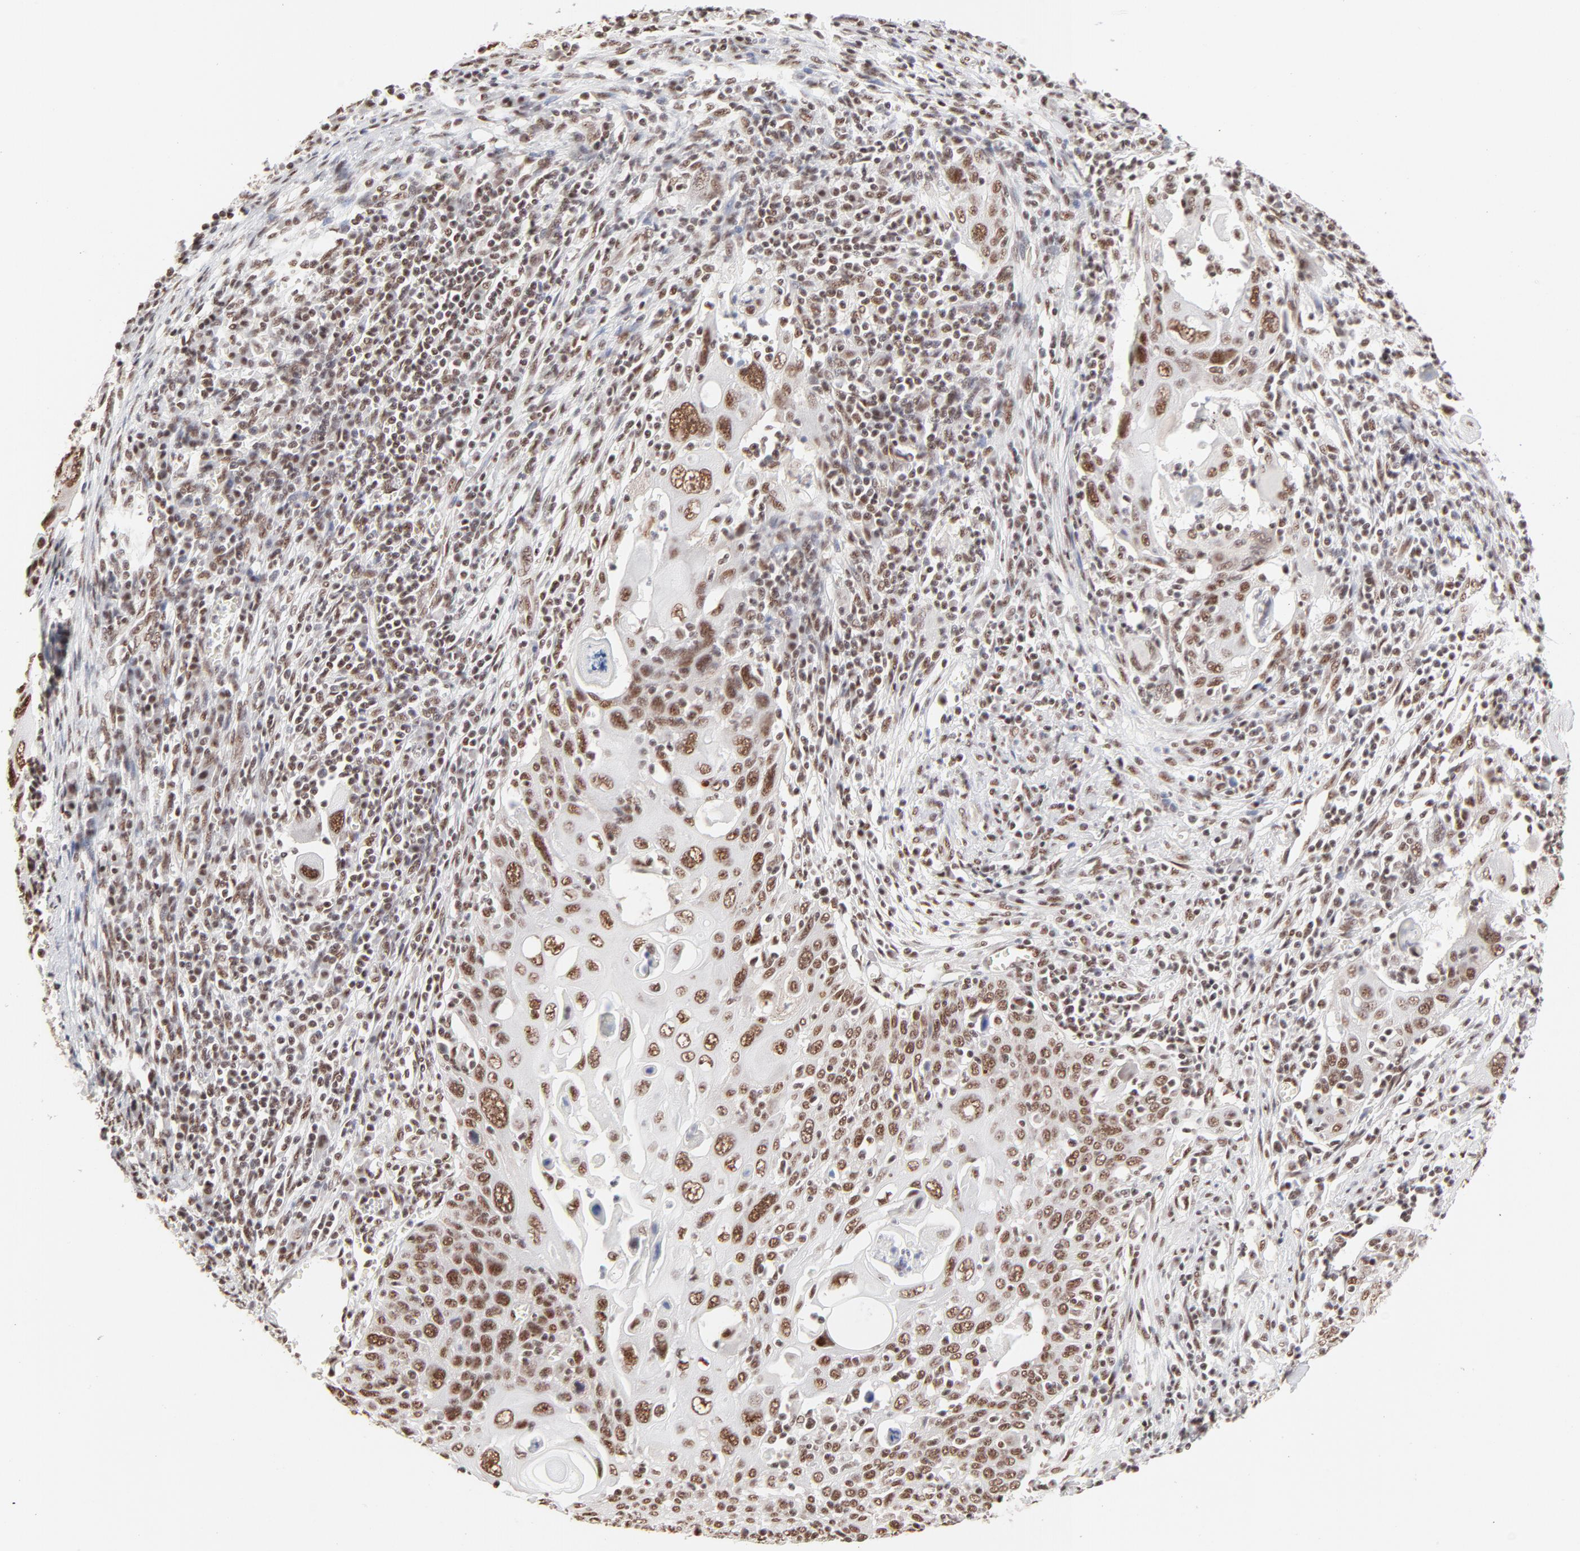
{"staining": {"intensity": "moderate", "quantity": ">75%", "location": "nuclear"}, "tissue": "cervical cancer", "cell_type": "Tumor cells", "image_type": "cancer", "snomed": [{"axis": "morphology", "description": "Squamous cell carcinoma, NOS"}, {"axis": "topography", "description": "Cervix"}], "caption": "Immunohistochemical staining of squamous cell carcinoma (cervical) exhibits medium levels of moderate nuclear expression in approximately >75% of tumor cells.", "gene": "TARDBP", "patient": {"sex": "female", "age": 54}}